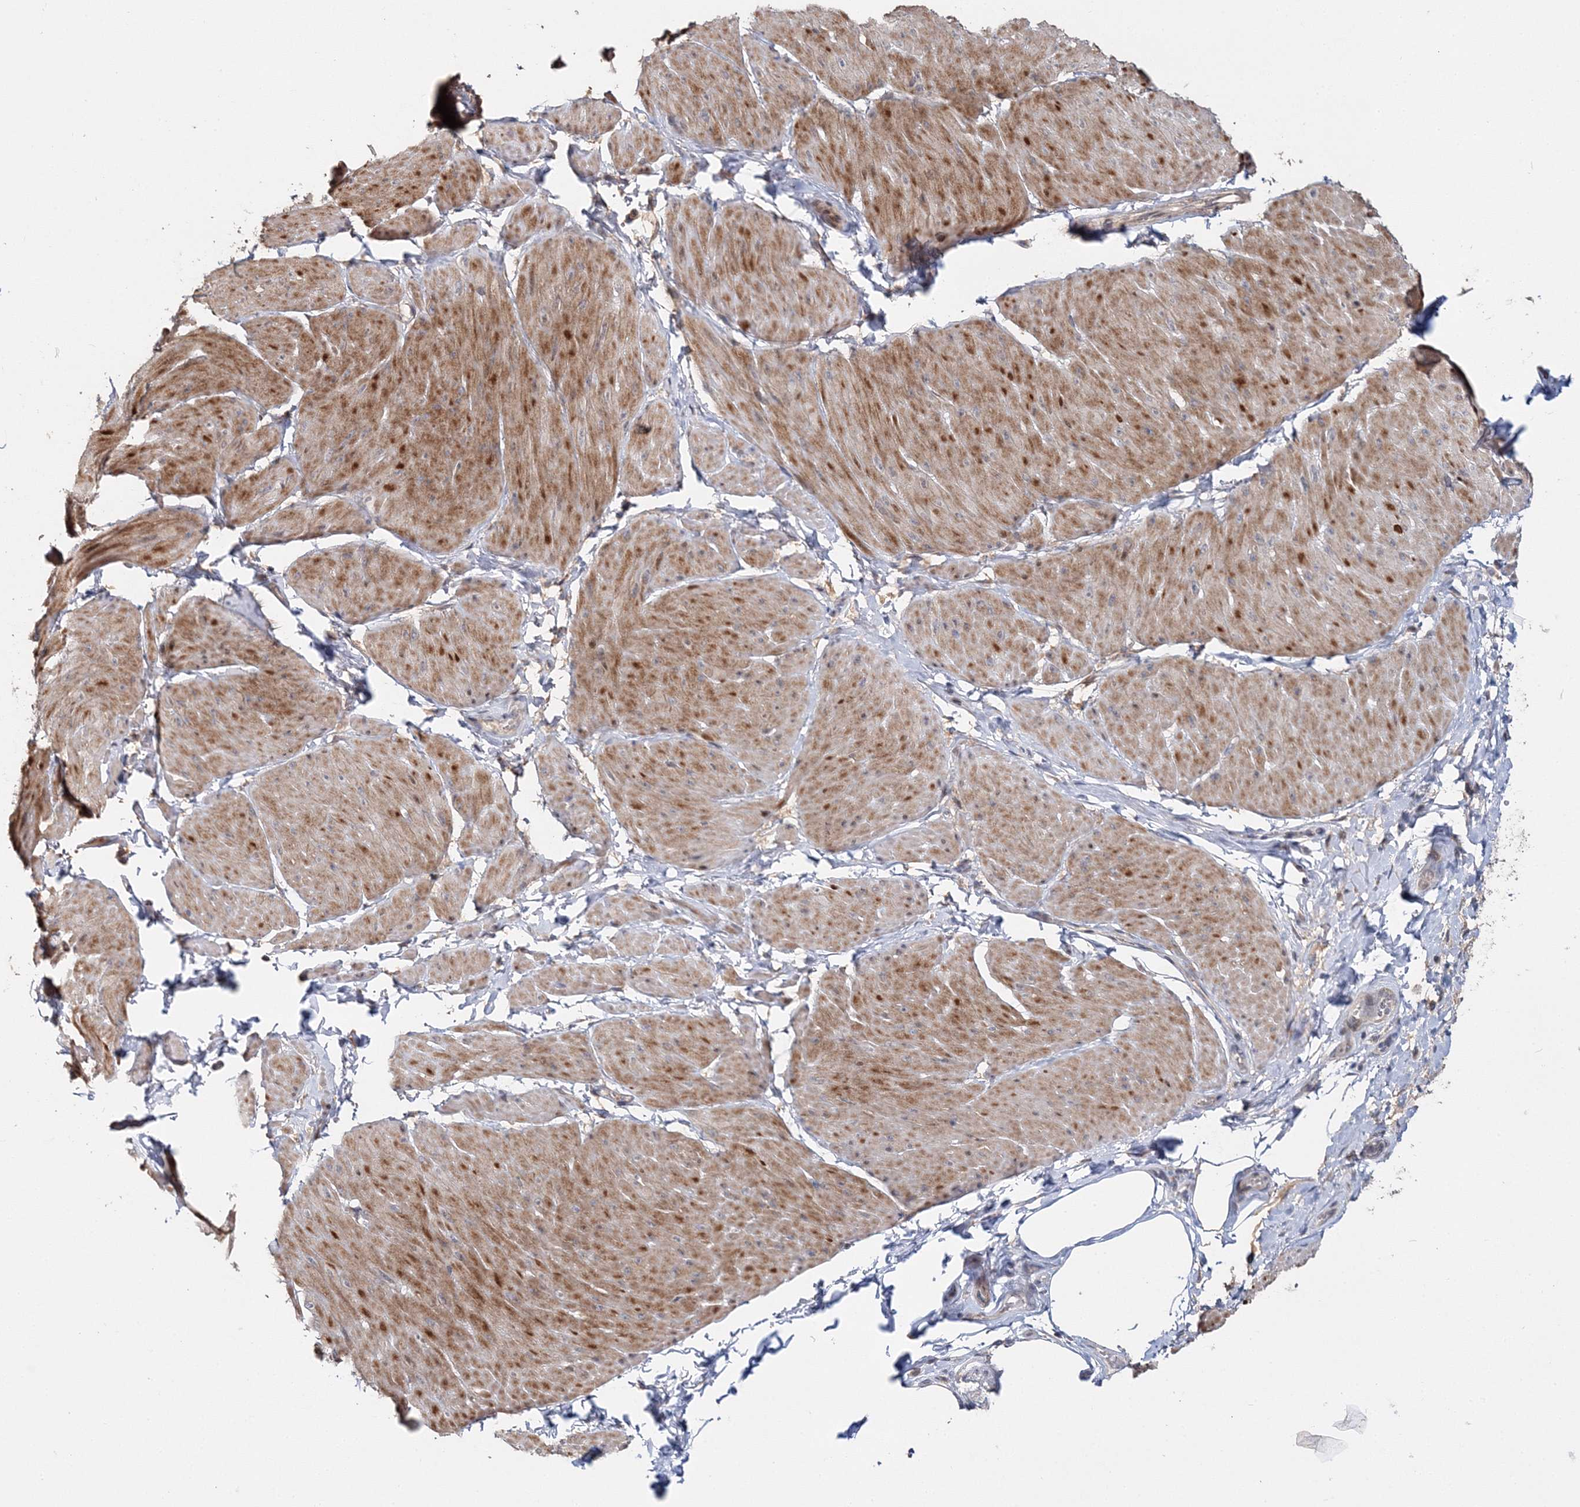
{"staining": {"intensity": "moderate", "quantity": "25%-75%", "location": "cytoplasmic/membranous"}, "tissue": "smooth muscle", "cell_type": "Smooth muscle cells", "image_type": "normal", "snomed": [{"axis": "morphology", "description": "Urothelial carcinoma, High grade"}, {"axis": "topography", "description": "Urinary bladder"}], "caption": "The image reveals a brown stain indicating the presence of a protein in the cytoplasmic/membranous of smooth muscle cells in smooth muscle.", "gene": "GJB5", "patient": {"sex": "male", "age": 46}}